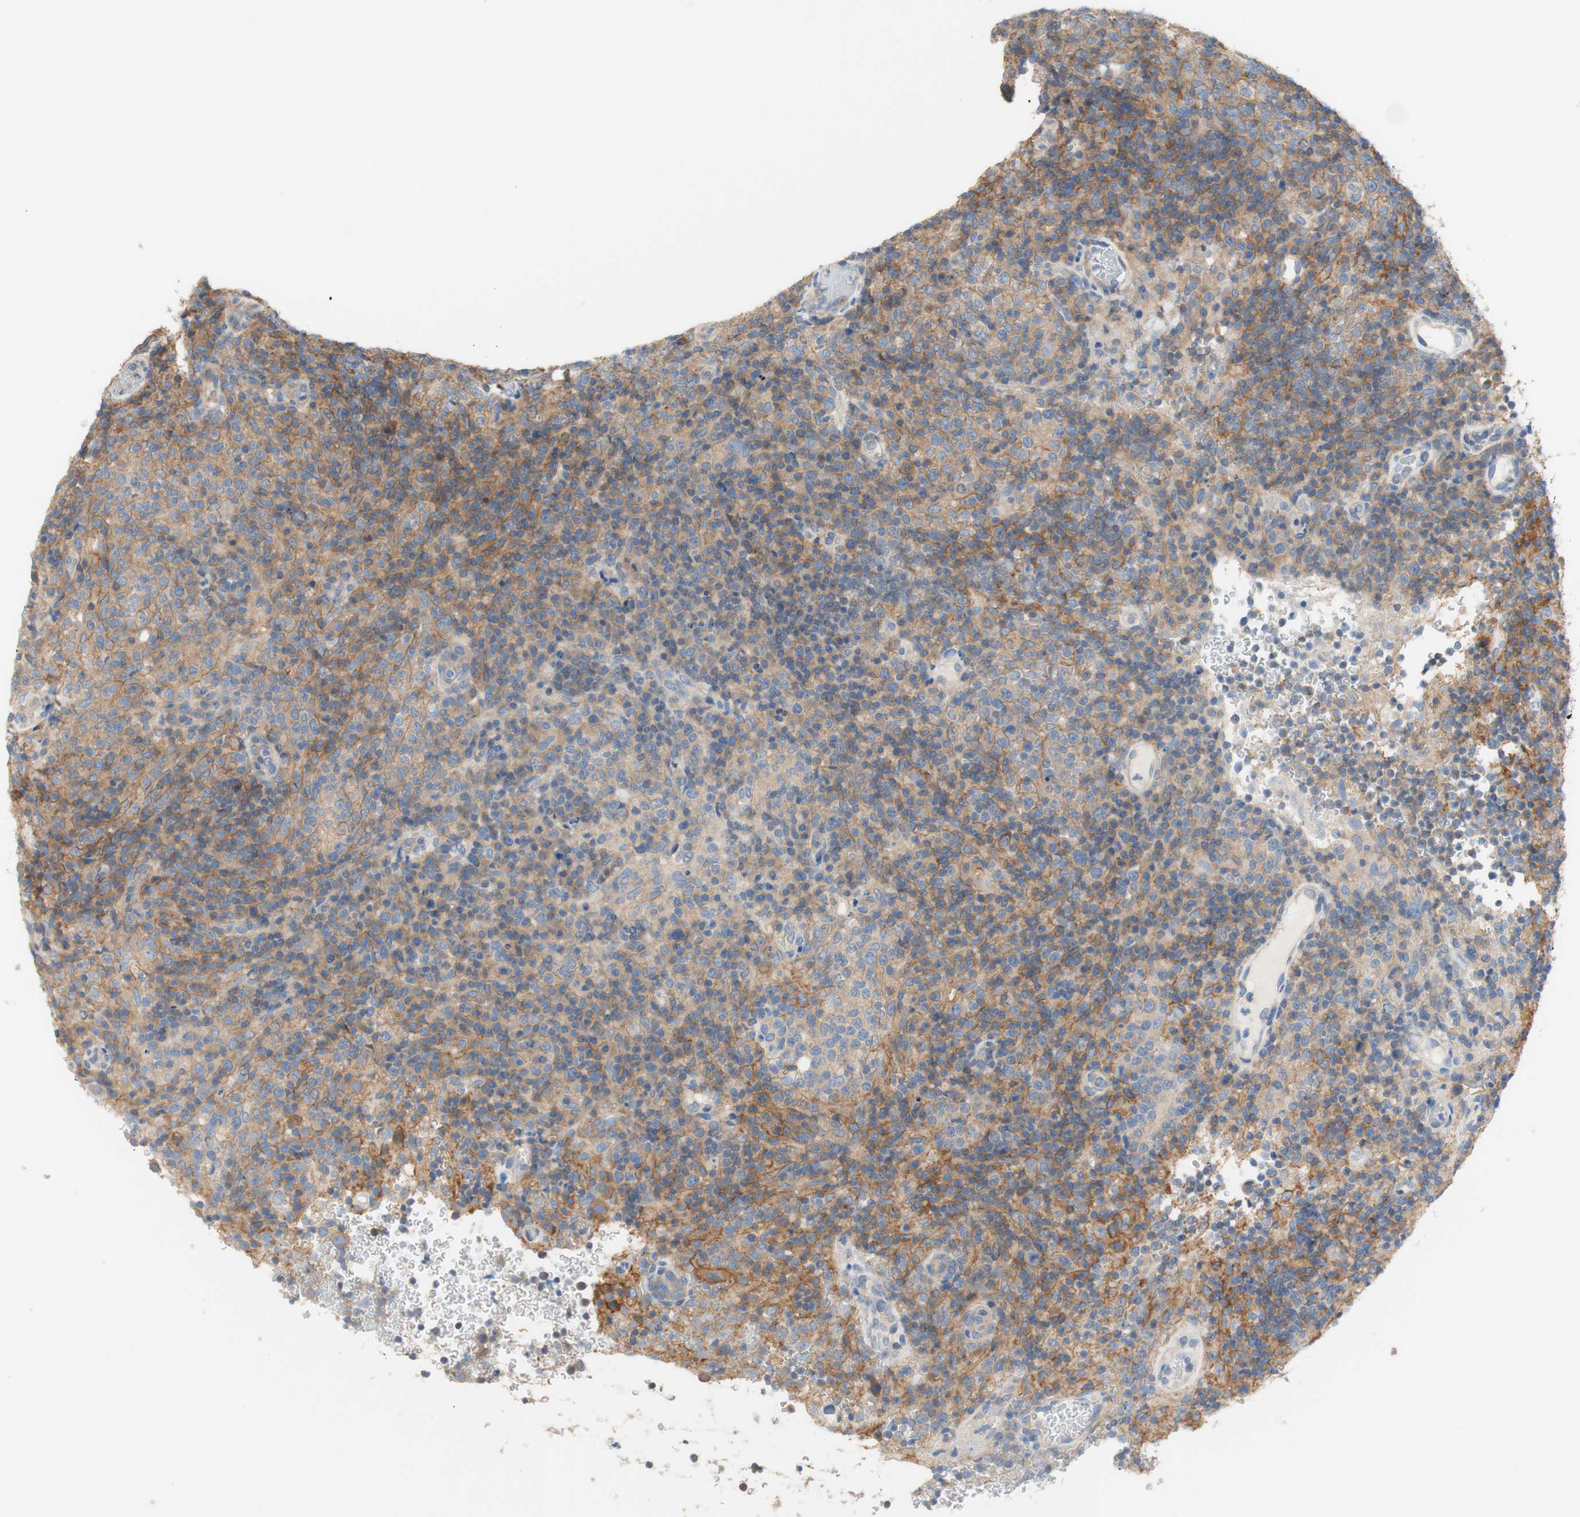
{"staining": {"intensity": "negative", "quantity": "none", "location": "none"}, "tissue": "lymphoma", "cell_type": "Tumor cells", "image_type": "cancer", "snomed": [{"axis": "morphology", "description": "Malignant lymphoma, non-Hodgkin's type, High grade"}, {"axis": "topography", "description": "Lymph node"}], "caption": "Human lymphoma stained for a protein using immunohistochemistry demonstrates no expression in tumor cells.", "gene": "ATP2B1", "patient": {"sex": "female", "age": 76}}